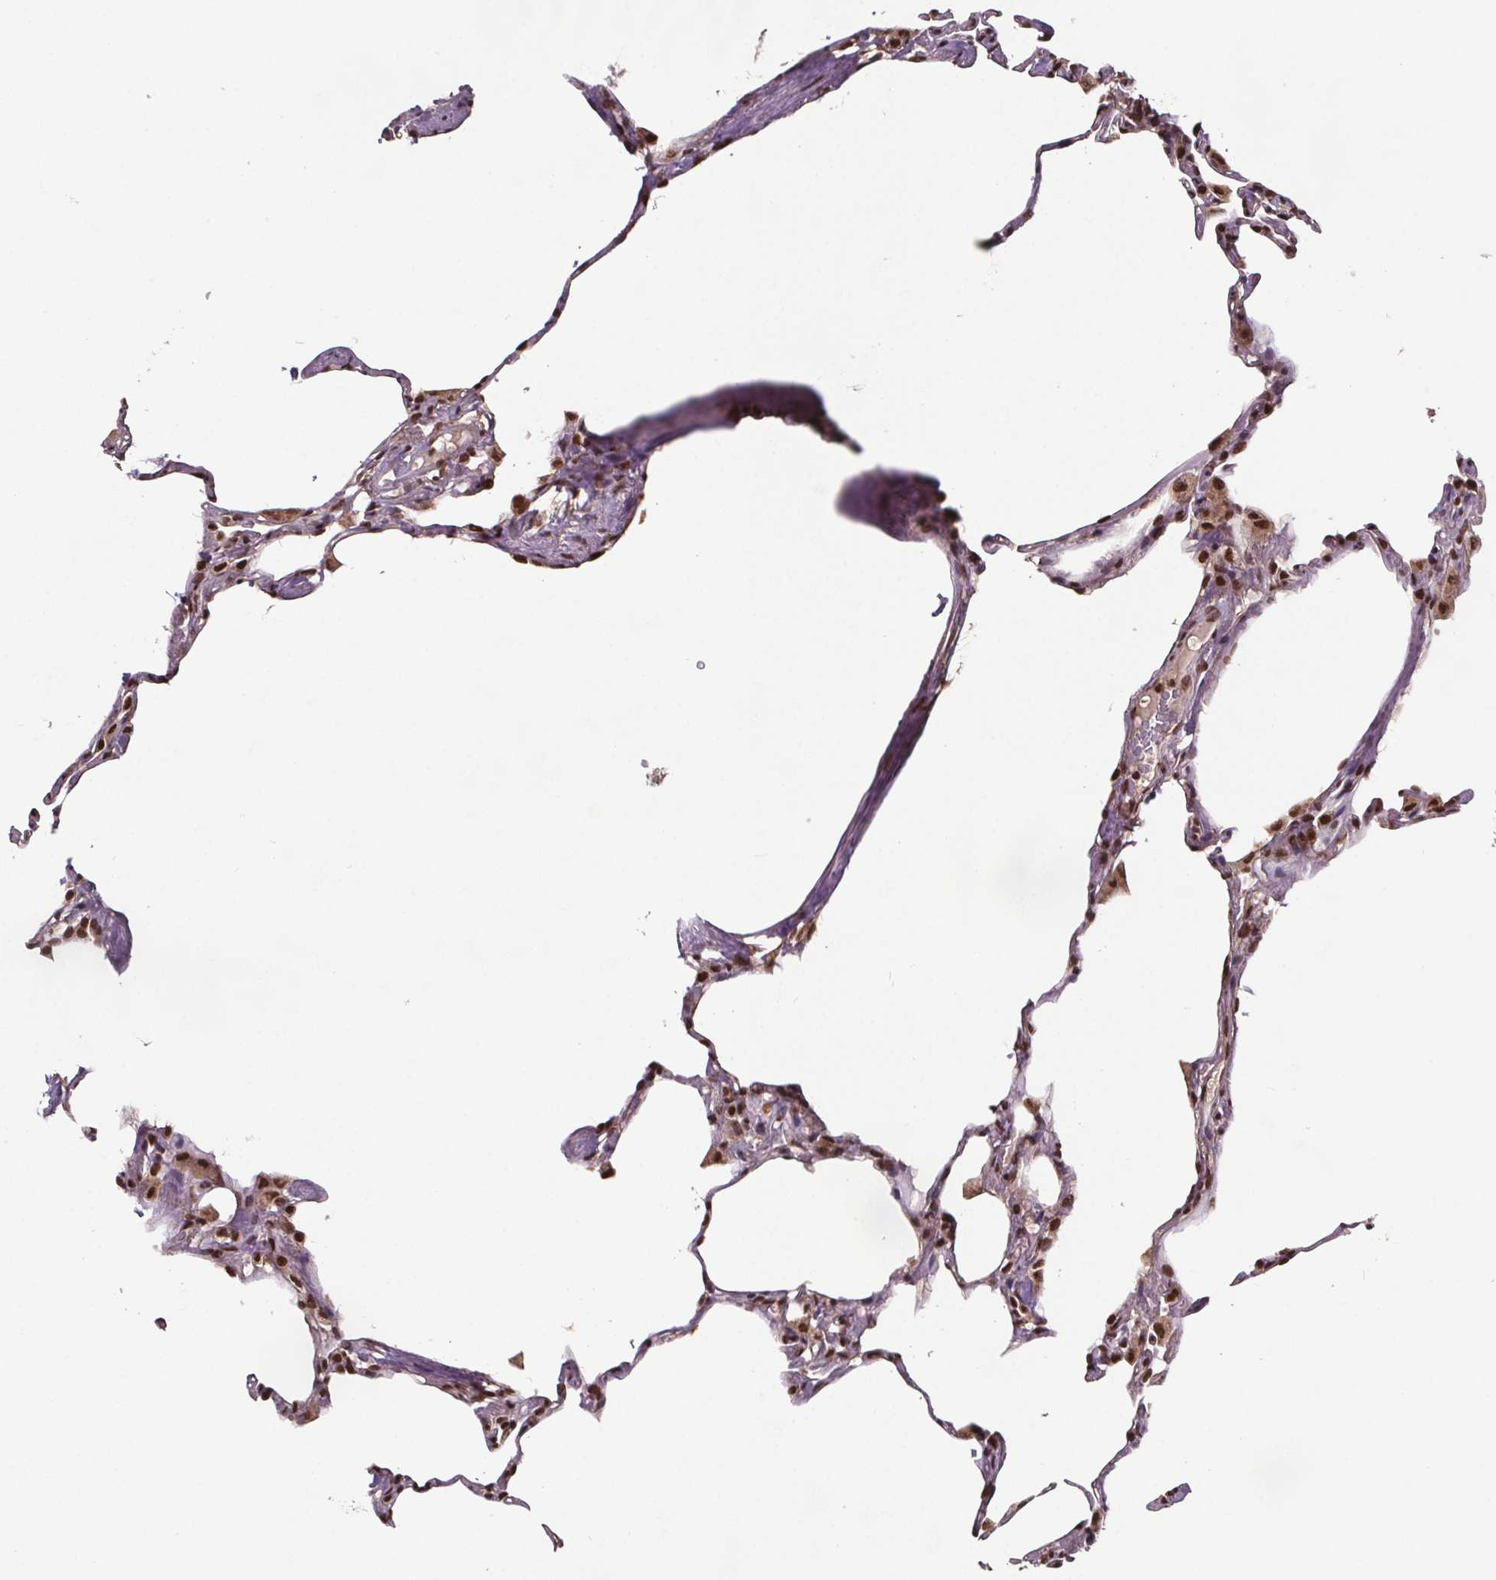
{"staining": {"intensity": "moderate", "quantity": ">75%", "location": "nuclear"}, "tissue": "lung", "cell_type": "Alveolar cells", "image_type": "normal", "snomed": [{"axis": "morphology", "description": "Normal tissue, NOS"}, {"axis": "topography", "description": "Lung"}], "caption": "This micrograph reveals IHC staining of normal lung, with medium moderate nuclear expression in about >75% of alveolar cells.", "gene": "JARID2", "patient": {"sex": "male", "age": 65}}